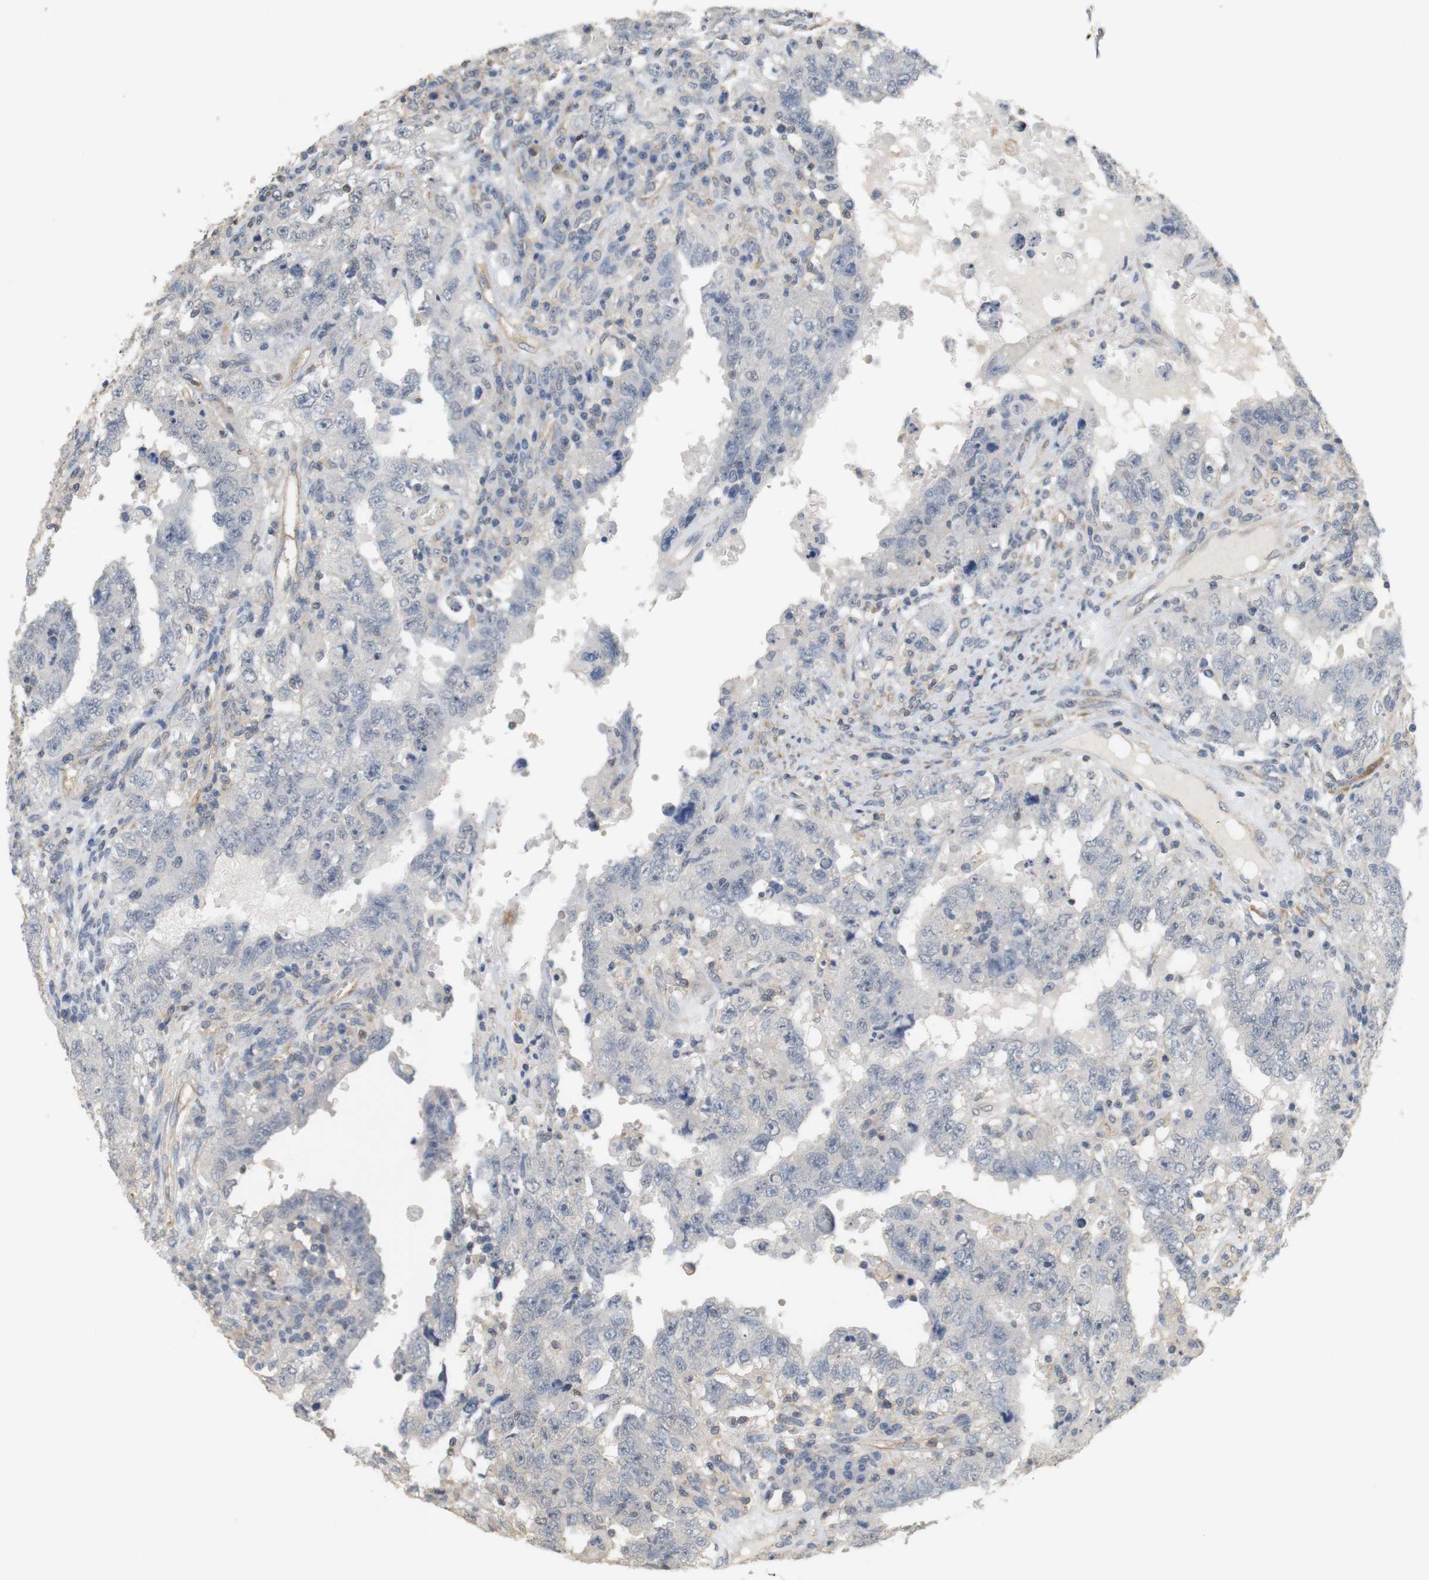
{"staining": {"intensity": "negative", "quantity": "none", "location": "none"}, "tissue": "testis cancer", "cell_type": "Tumor cells", "image_type": "cancer", "snomed": [{"axis": "morphology", "description": "Carcinoma, Embryonal, NOS"}, {"axis": "topography", "description": "Testis"}], "caption": "Human testis embryonal carcinoma stained for a protein using IHC reveals no positivity in tumor cells.", "gene": "OSR1", "patient": {"sex": "male", "age": 26}}